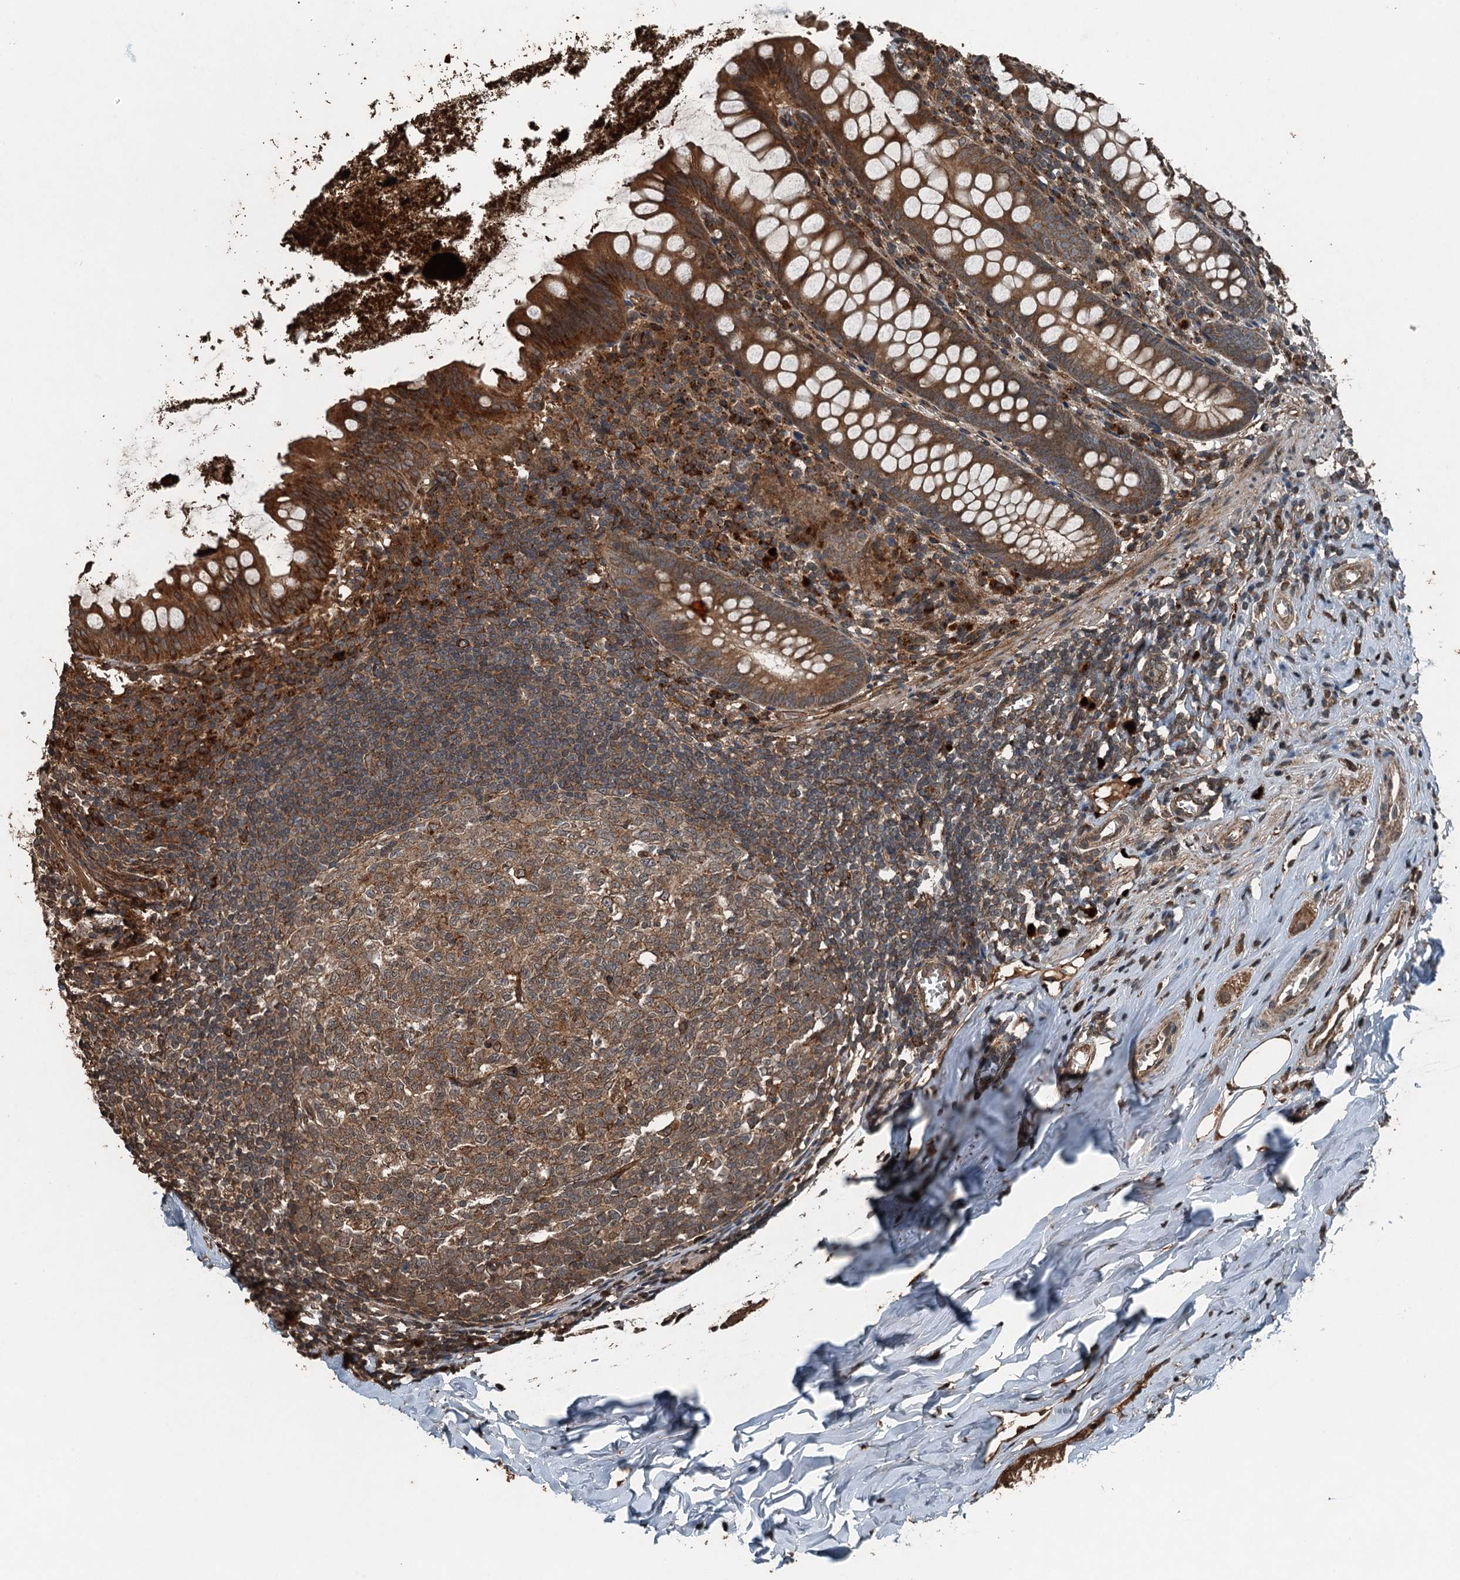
{"staining": {"intensity": "moderate", "quantity": ">75%", "location": "cytoplasmic/membranous"}, "tissue": "appendix", "cell_type": "Glandular cells", "image_type": "normal", "snomed": [{"axis": "morphology", "description": "Normal tissue, NOS"}, {"axis": "topography", "description": "Appendix"}], "caption": "IHC of normal human appendix reveals medium levels of moderate cytoplasmic/membranous expression in approximately >75% of glandular cells.", "gene": "TCTN1", "patient": {"sex": "female", "age": 51}}